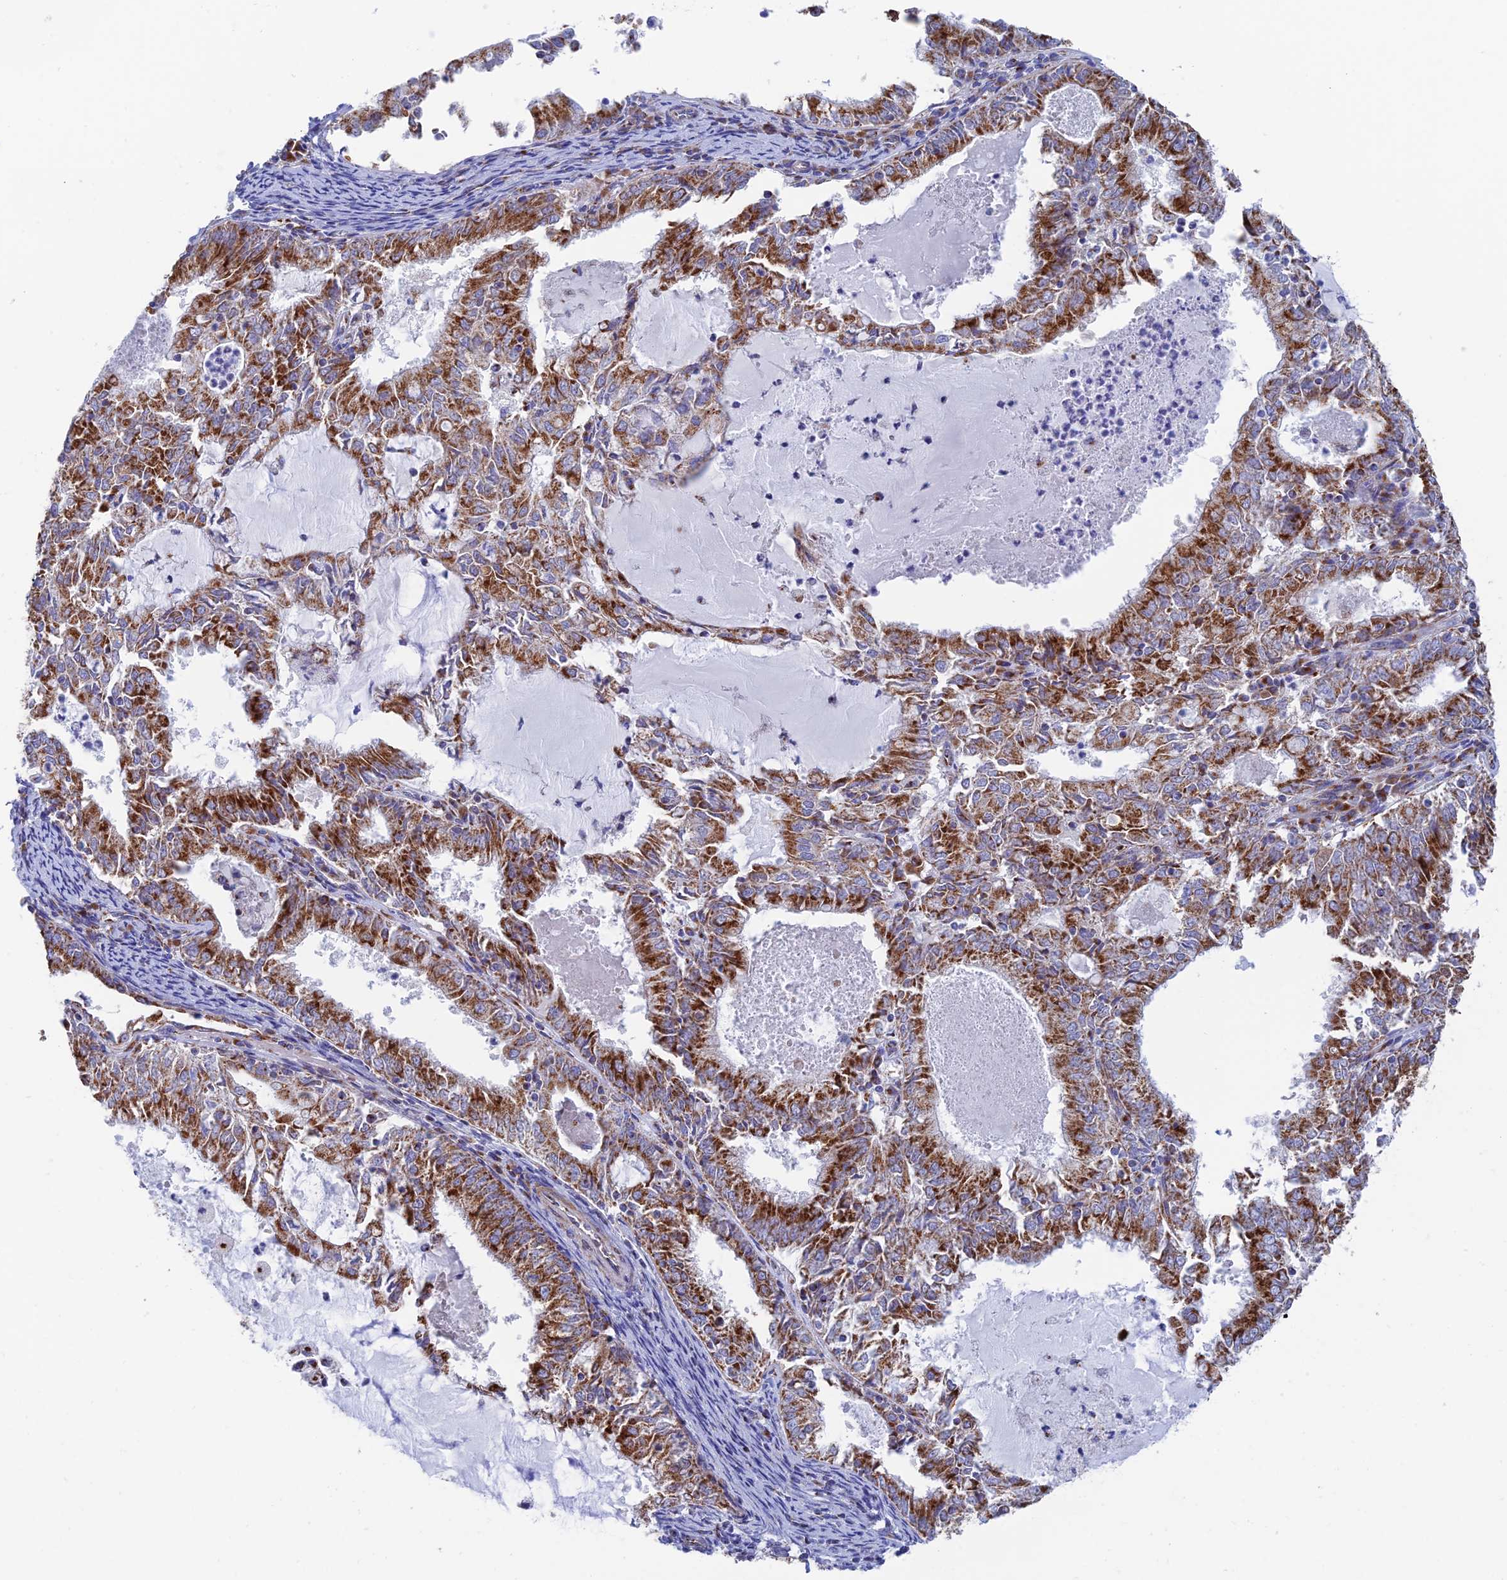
{"staining": {"intensity": "strong", "quantity": ">75%", "location": "cytoplasmic/membranous"}, "tissue": "endometrial cancer", "cell_type": "Tumor cells", "image_type": "cancer", "snomed": [{"axis": "morphology", "description": "Adenocarcinoma, NOS"}, {"axis": "topography", "description": "Endometrium"}], "caption": "Immunohistochemistry (IHC) histopathology image of human adenocarcinoma (endometrial) stained for a protein (brown), which displays high levels of strong cytoplasmic/membranous positivity in approximately >75% of tumor cells.", "gene": "HS2ST1", "patient": {"sex": "female", "age": 57}}